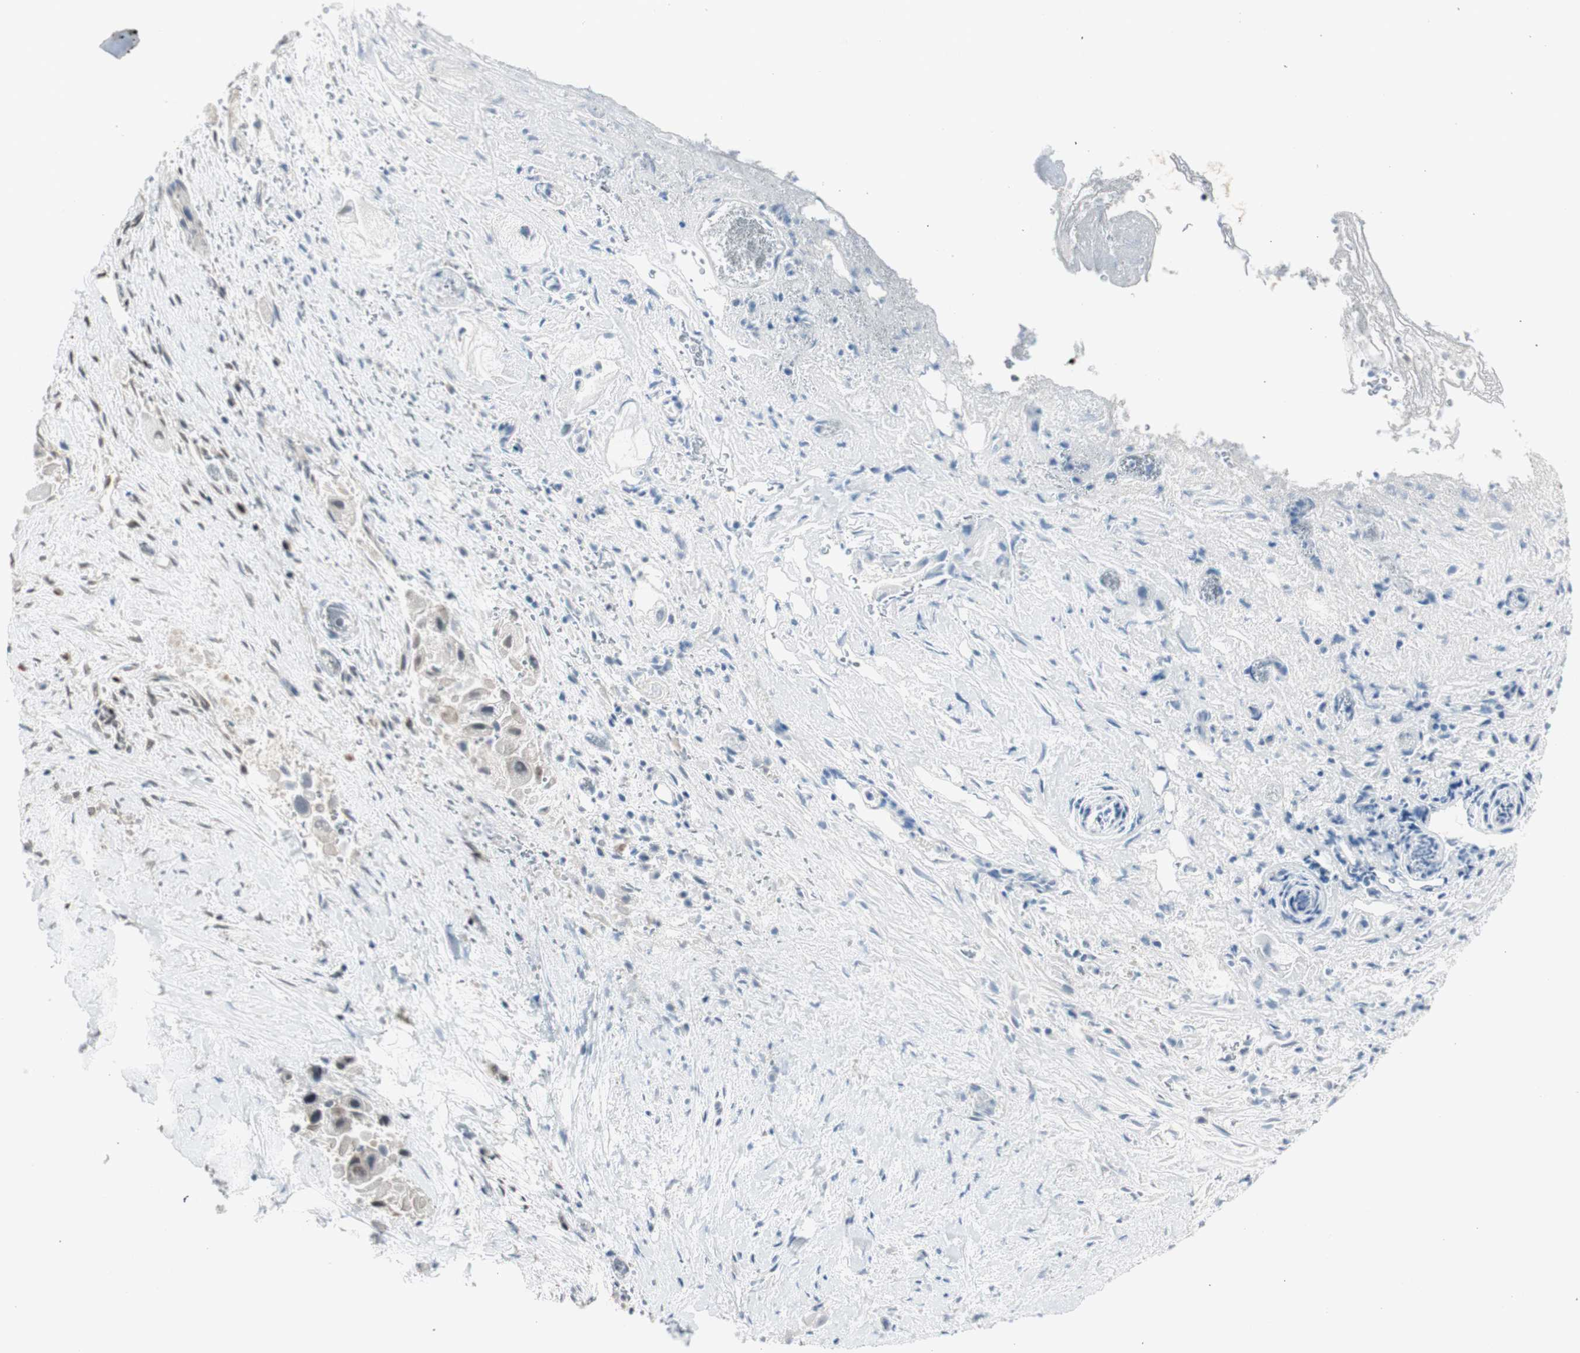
{"staining": {"intensity": "negative", "quantity": "none", "location": "none"}, "tissue": "liver cancer", "cell_type": "Tumor cells", "image_type": "cancer", "snomed": [{"axis": "morphology", "description": "Normal tissue, NOS"}, {"axis": "morphology", "description": "Cholangiocarcinoma"}, {"axis": "topography", "description": "Liver"}, {"axis": "topography", "description": "Peripheral nerve tissue"}], "caption": "There is no significant expression in tumor cells of liver cholangiocarcinoma.", "gene": "LONP2", "patient": {"sex": "male", "age": 50}}